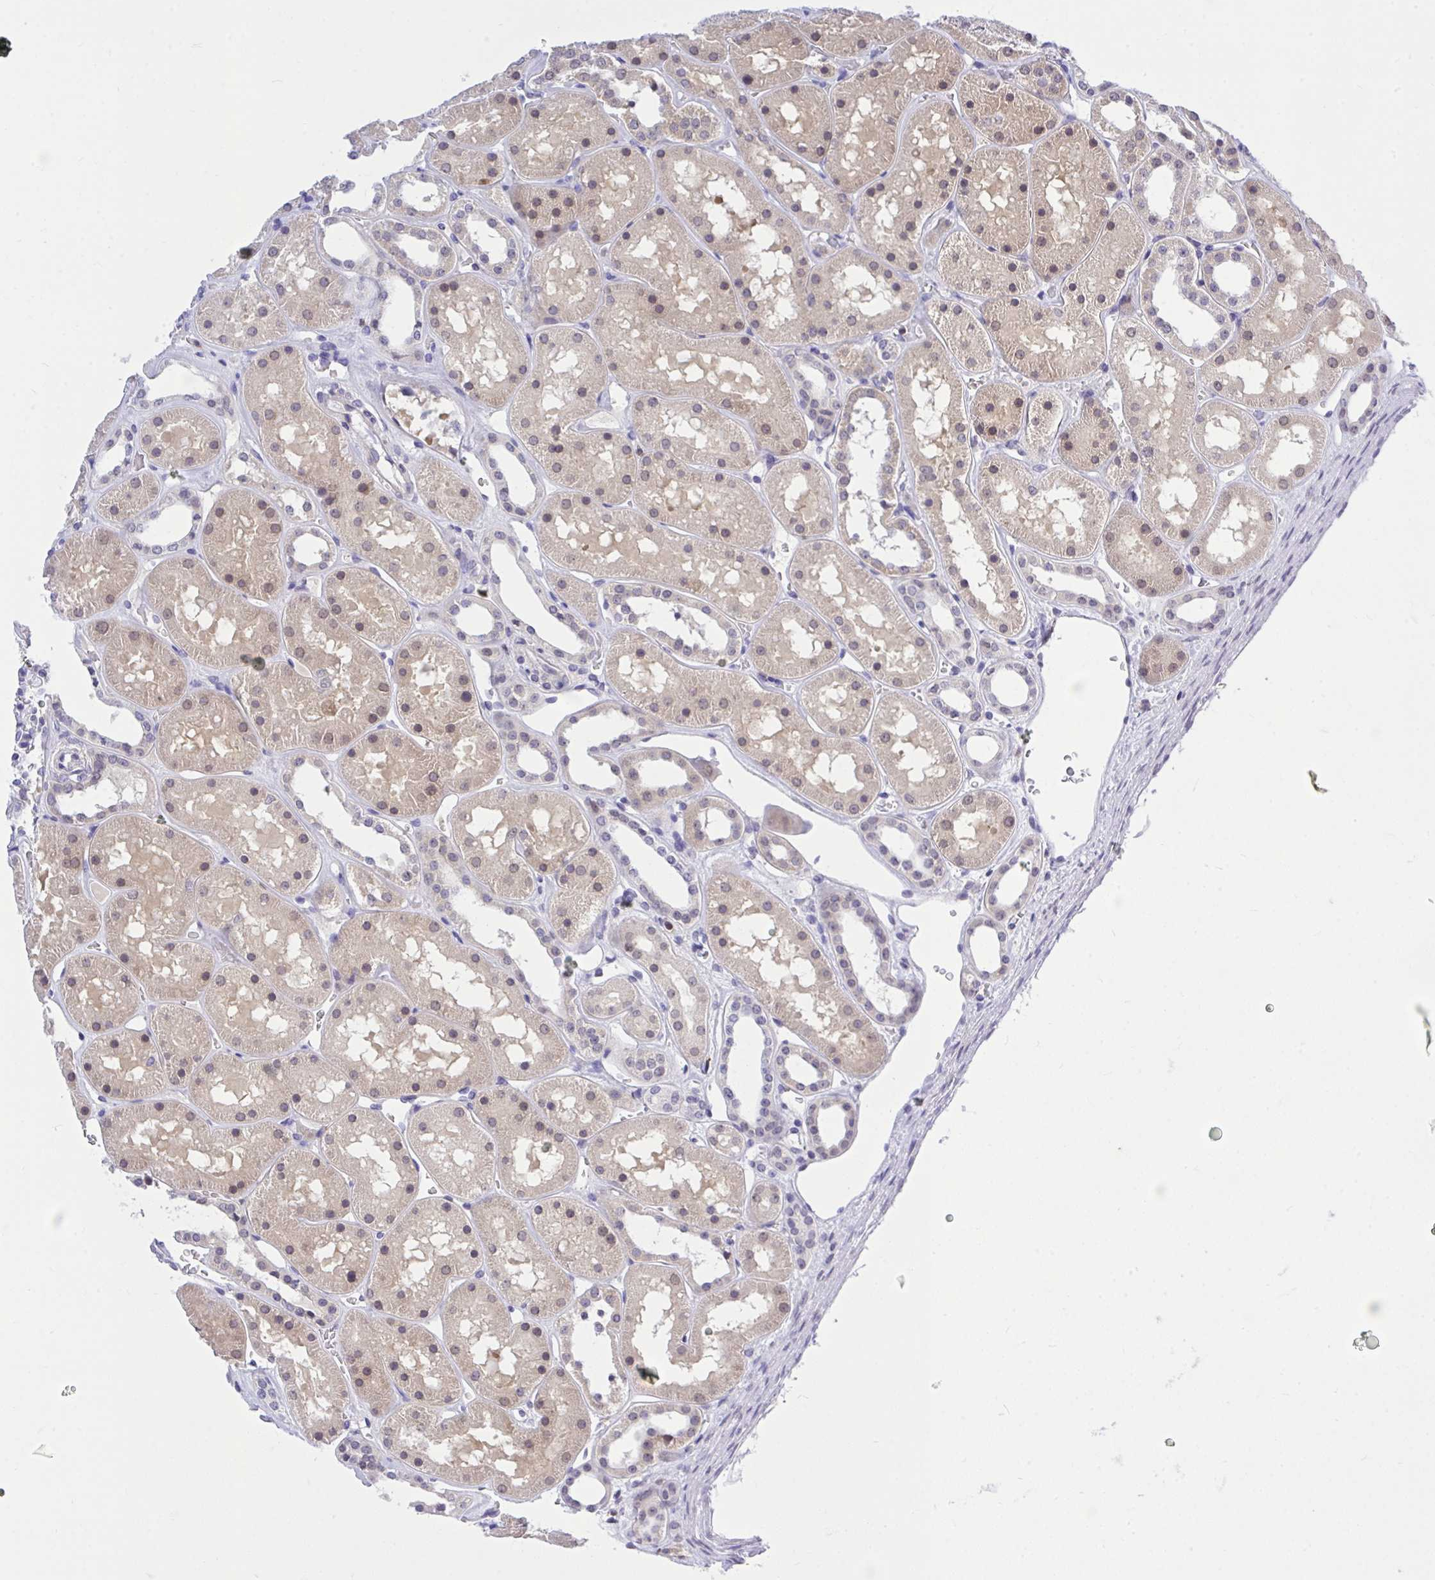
{"staining": {"intensity": "negative", "quantity": "none", "location": "none"}, "tissue": "kidney", "cell_type": "Cells in glomeruli", "image_type": "normal", "snomed": [{"axis": "morphology", "description": "Normal tissue, NOS"}, {"axis": "topography", "description": "Kidney"}], "caption": "High power microscopy photomicrograph of an IHC photomicrograph of benign kidney, revealing no significant positivity in cells in glomeruli. (DAB (3,3'-diaminobenzidine) IHC, high magnification).", "gene": "CXCL8", "patient": {"sex": "female", "age": 41}}